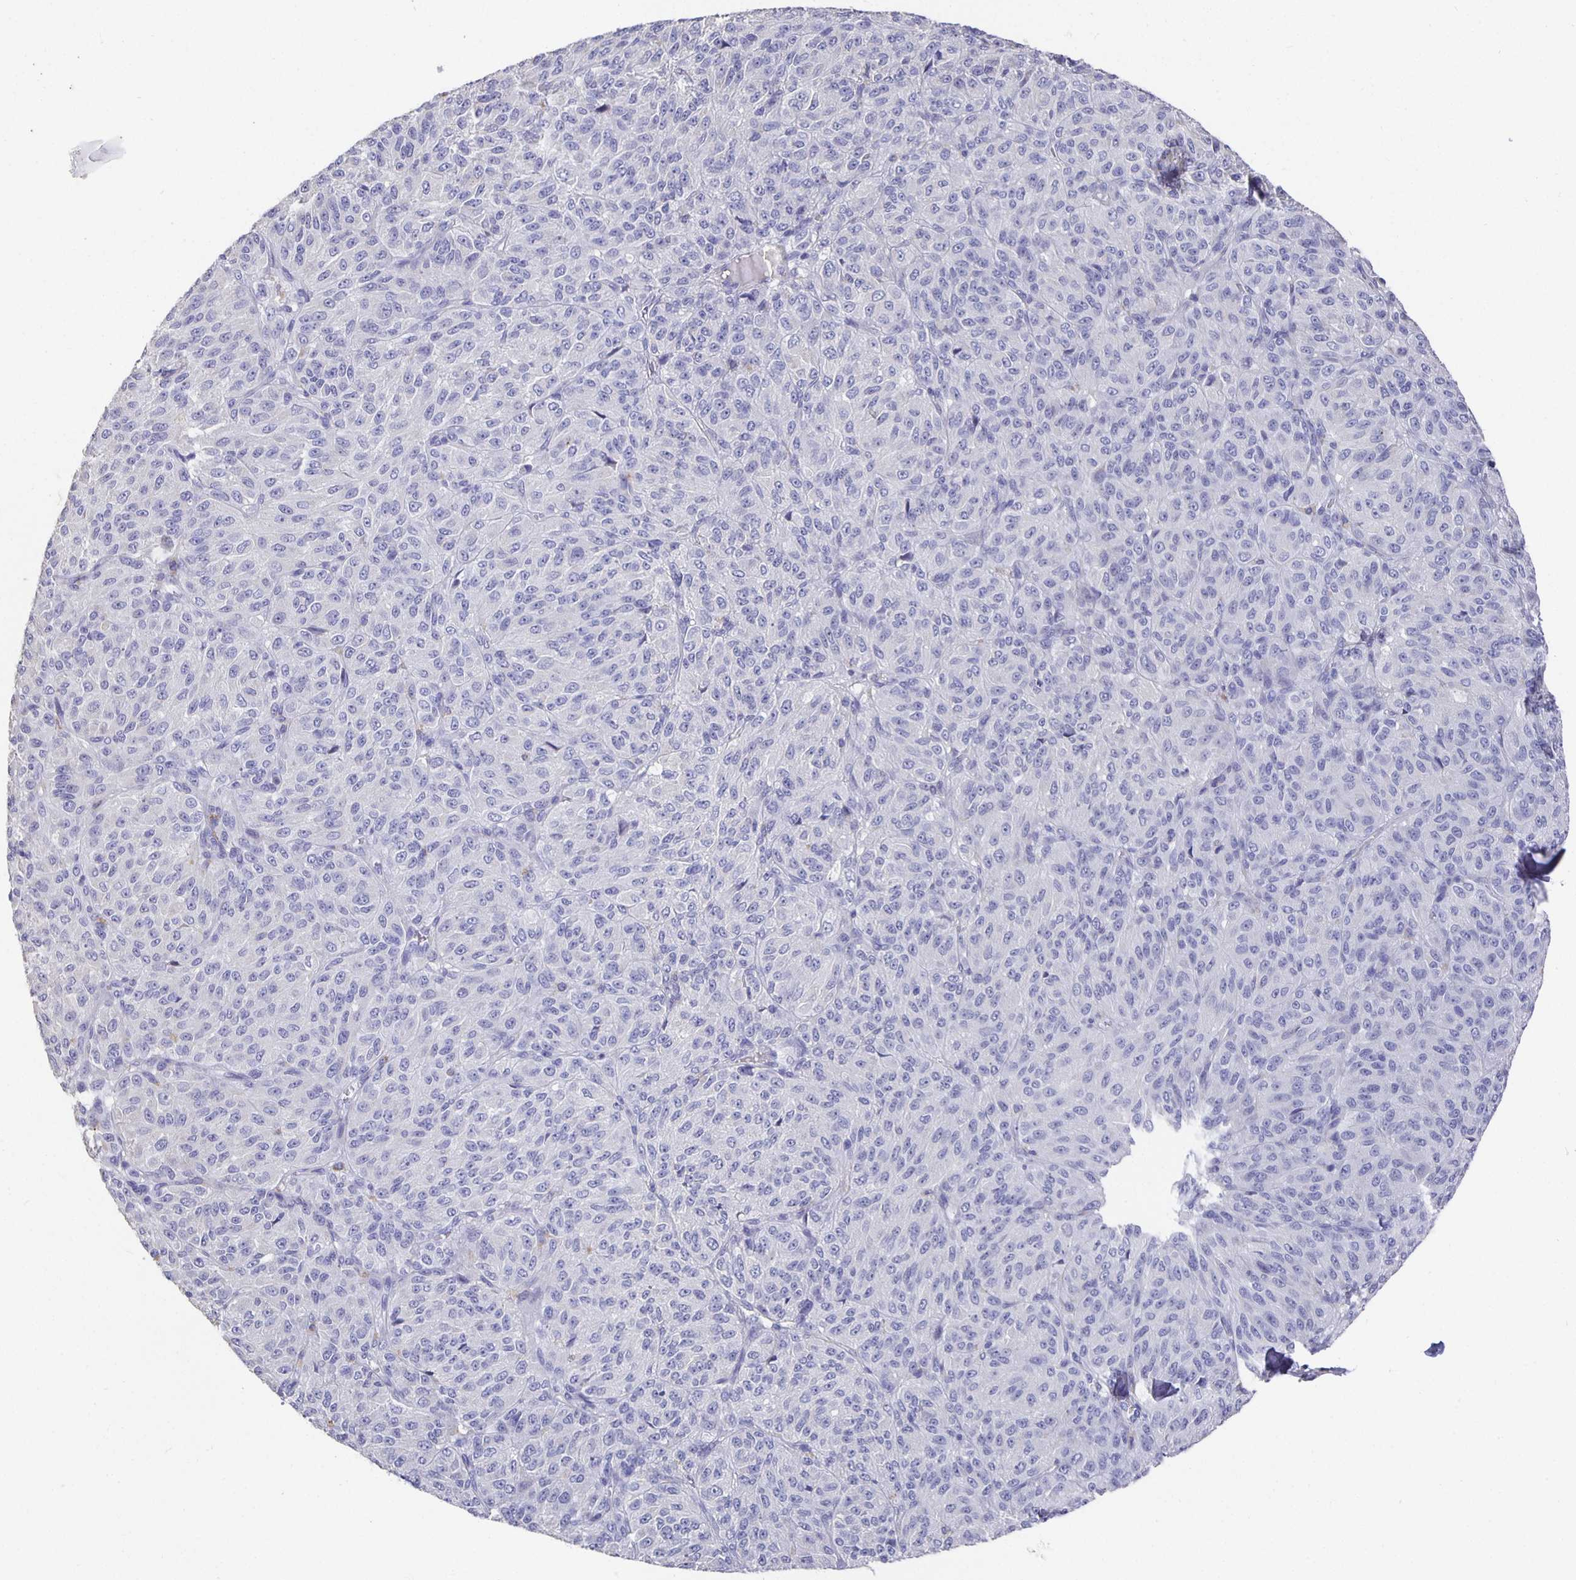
{"staining": {"intensity": "negative", "quantity": "none", "location": "none"}, "tissue": "melanoma", "cell_type": "Tumor cells", "image_type": "cancer", "snomed": [{"axis": "morphology", "description": "Malignant melanoma, Metastatic site"}, {"axis": "topography", "description": "Brain"}], "caption": "Melanoma was stained to show a protein in brown. There is no significant positivity in tumor cells.", "gene": "CFAP74", "patient": {"sex": "female", "age": 56}}